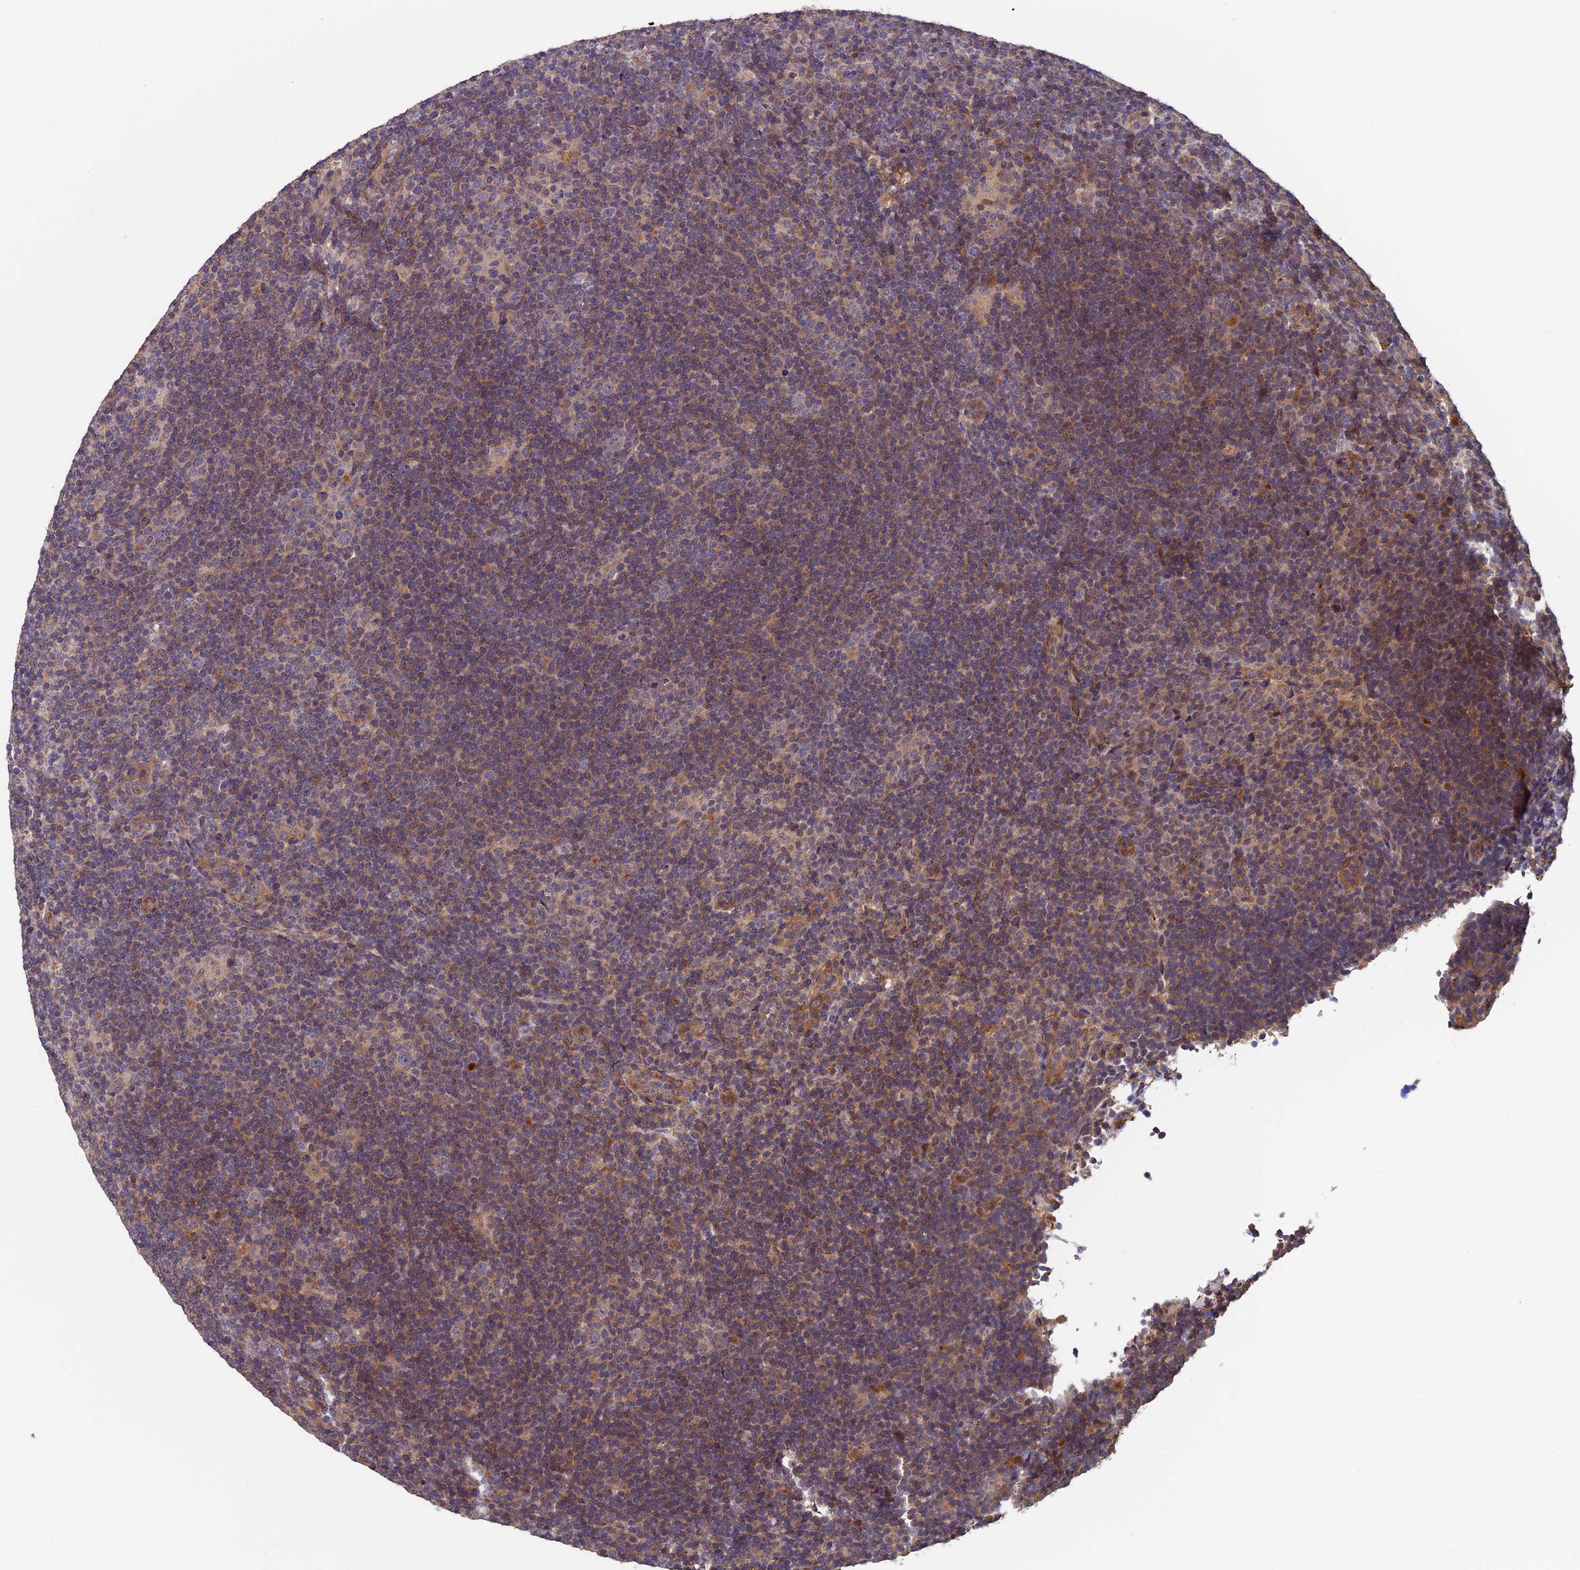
{"staining": {"intensity": "weak", "quantity": "25%-75%", "location": "cytoplasmic/membranous"}, "tissue": "lymphoma", "cell_type": "Tumor cells", "image_type": "cancer", "snomed": [{"axis": "morphology", "description": "Hodgkin's disease, NOS"}, {"axis": "topography", "description": "Lymph node"}], "caption": "High-power microscopy captured an IHC image of lymphoma, revealing weak cytoplasmic/membranous positivity in approximately 25%-75% of tumor cells. The staining was performed using DAB (3,3'-diaminobenzidine), with brown indicating positive protein expression. Nuclei are stained blue with hematoxylin.", "gene": "SLC9A5", "patient": {"sex": "female", "age": 57}}